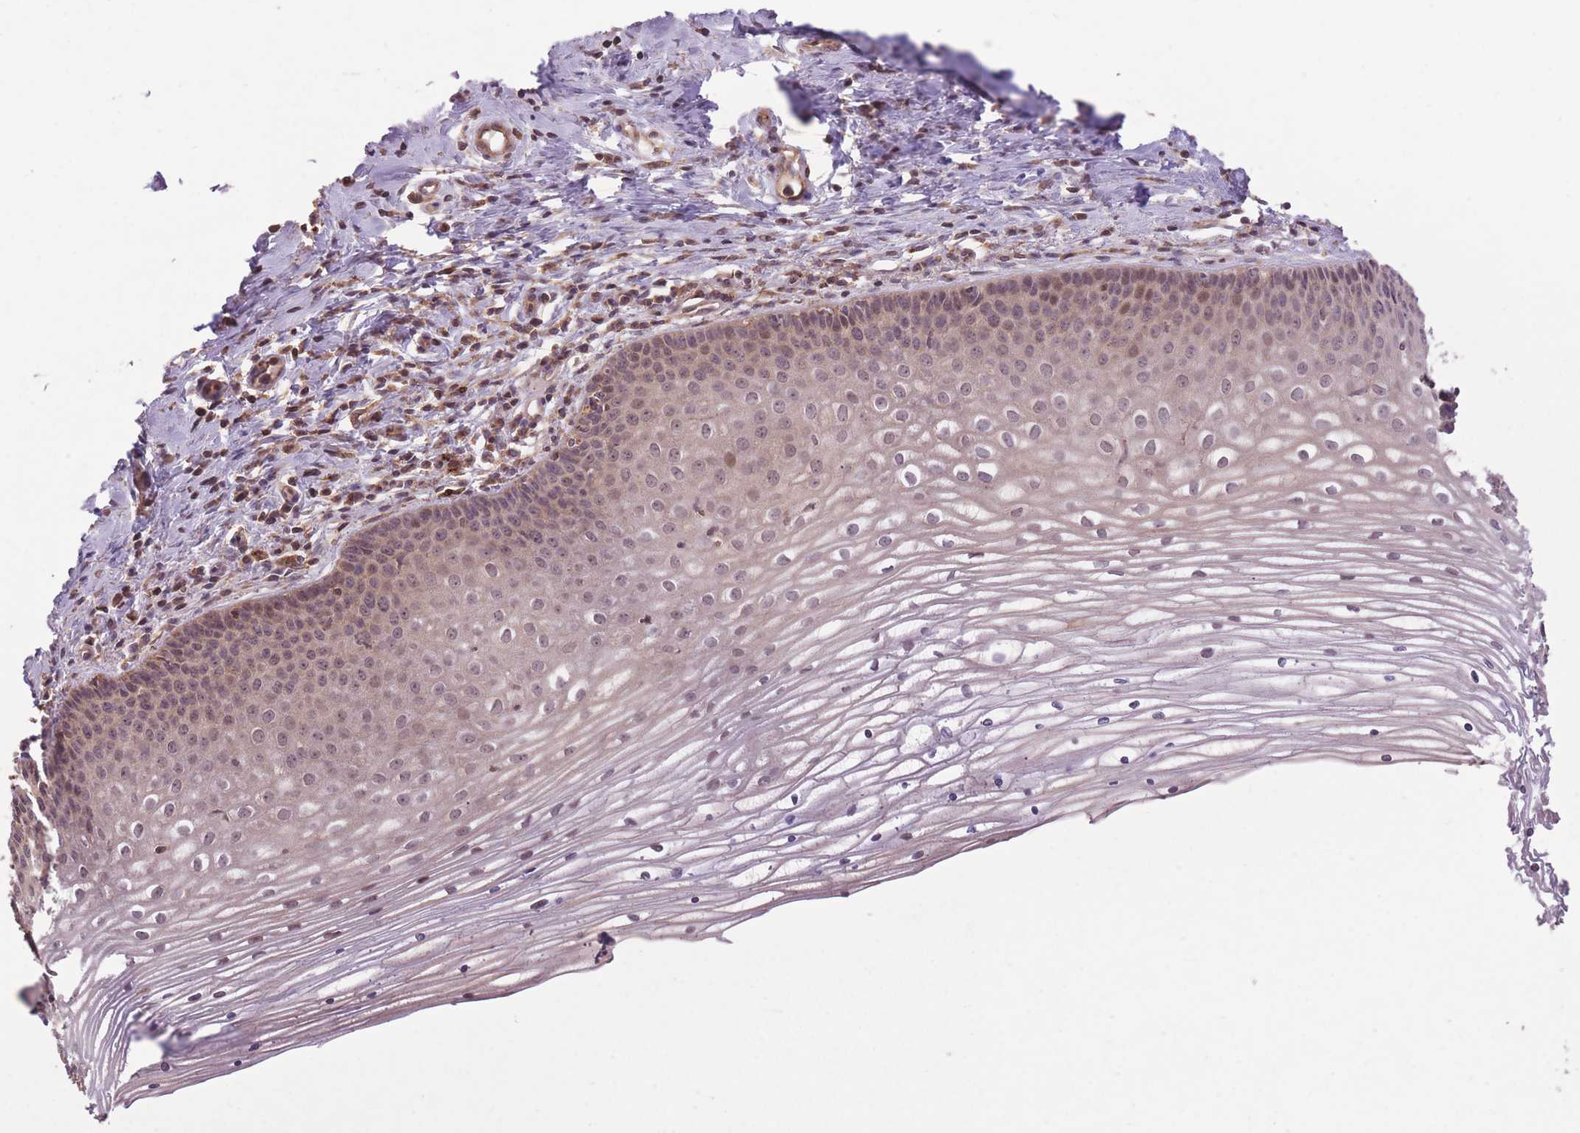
{"staining": {"intensity": "weak", "quantity": "25%-75%", "location": "cytoplasmic/membranous,nuclear"}, "tissue": "cervix", "cell_type": "Glandular cells", "image_type": "normal", "snomed": [{"axis": "morphology", "description": "Normal tissue, NOS"}, {"axis": "topography", "description": "Cervix"}], "caption": "Weak cytoplasmic/membranous,nuclear protein expression is seen in about 25%-75% of glandular cells in cervix.", "gene": "POLR3F", "patient": {"sex": "female", "age": 47}}